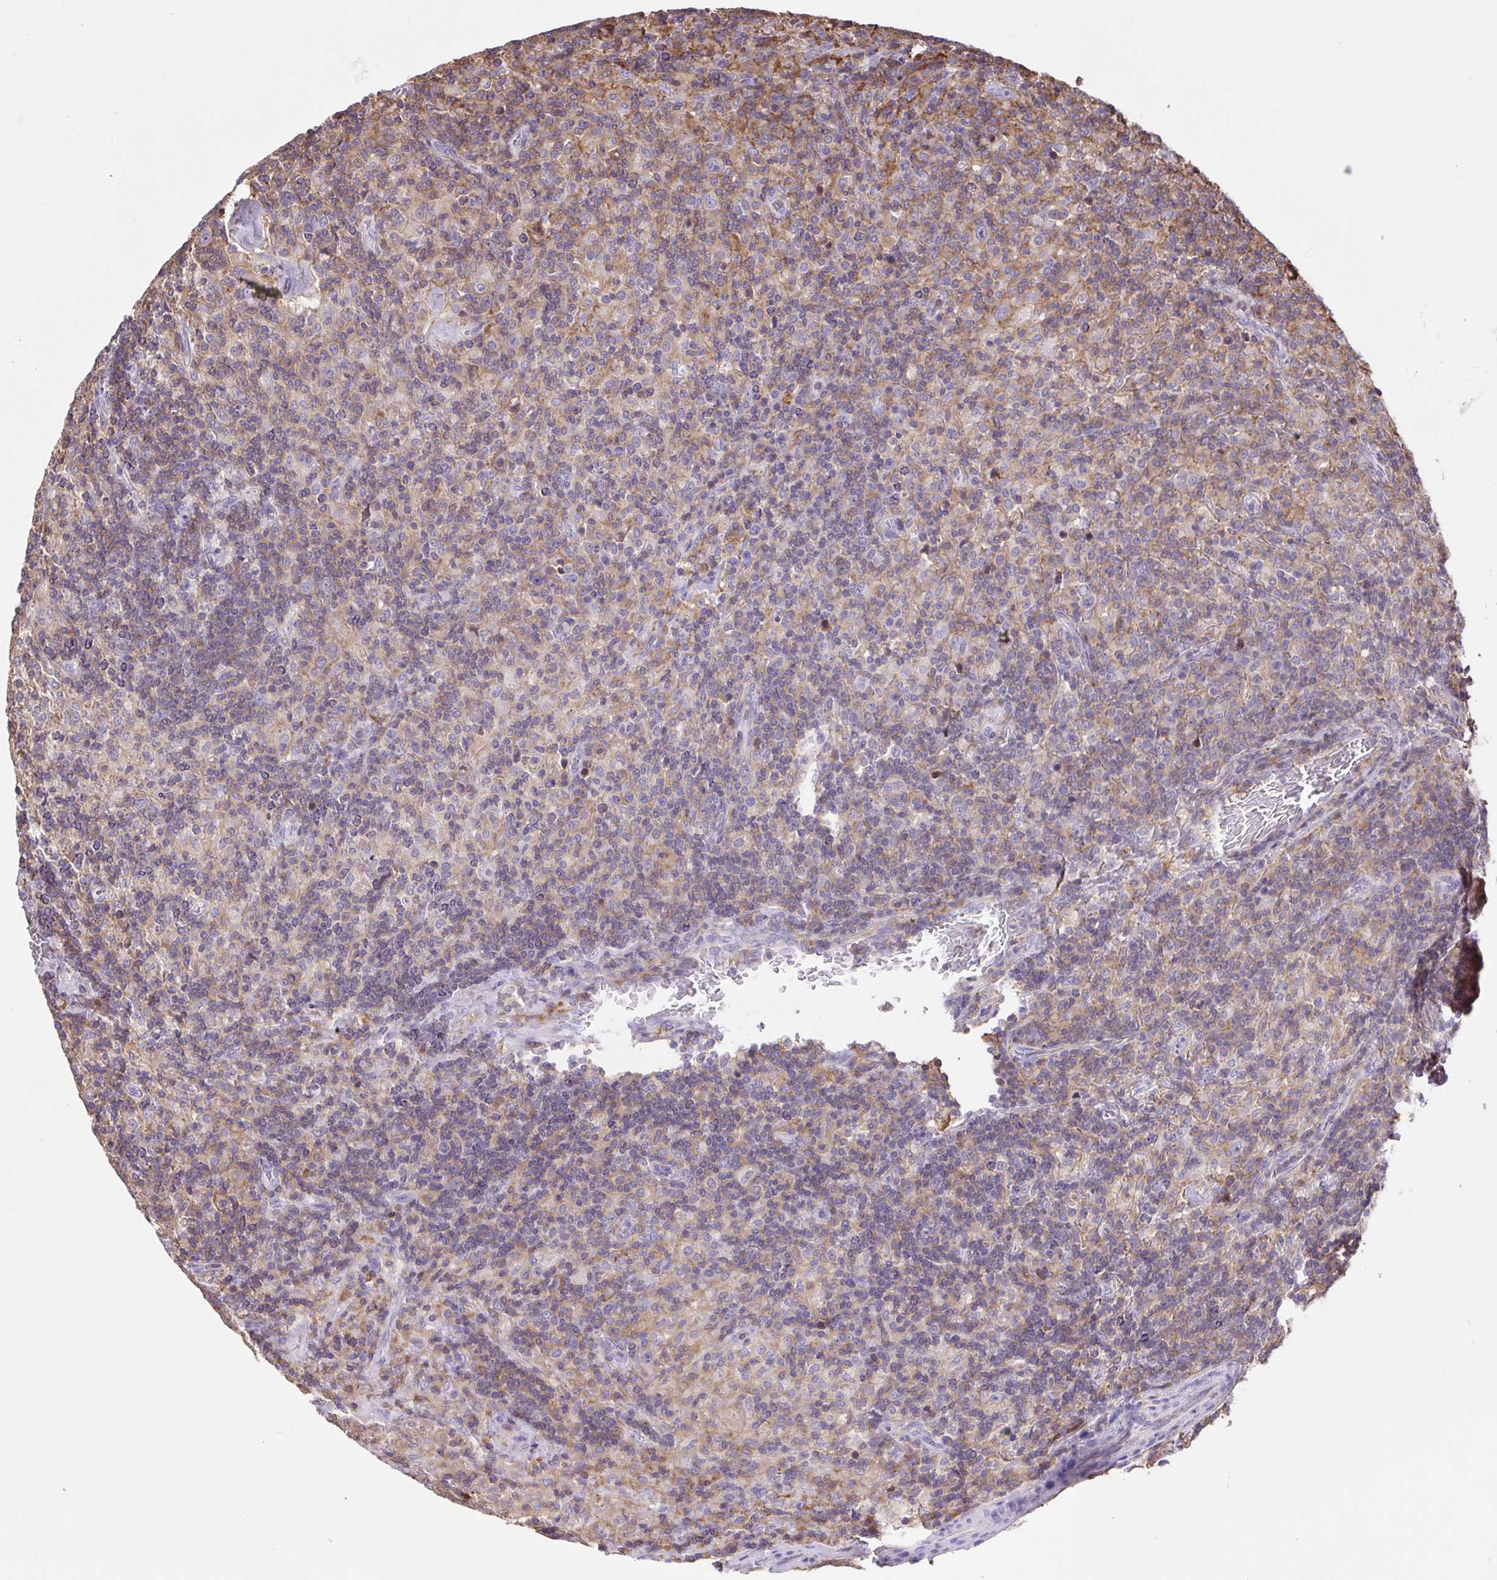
{"staining": {"intensity": "negative", "quantity": "none", "location": "none"}, "tissue": "lymphoma", "cell_type": "Tumor cells", "image_type": "cancer", "snomed": [{"axis": "morphology", "description": "Hodgkin's disease, NOS"}, {"axis": "topography", "description": "Lymph node"}], "caption": "Tumor cells show no significant staining in lymphoma.", "gene": "TPRG1", "patient": {"sex": "male", "age": 70}}